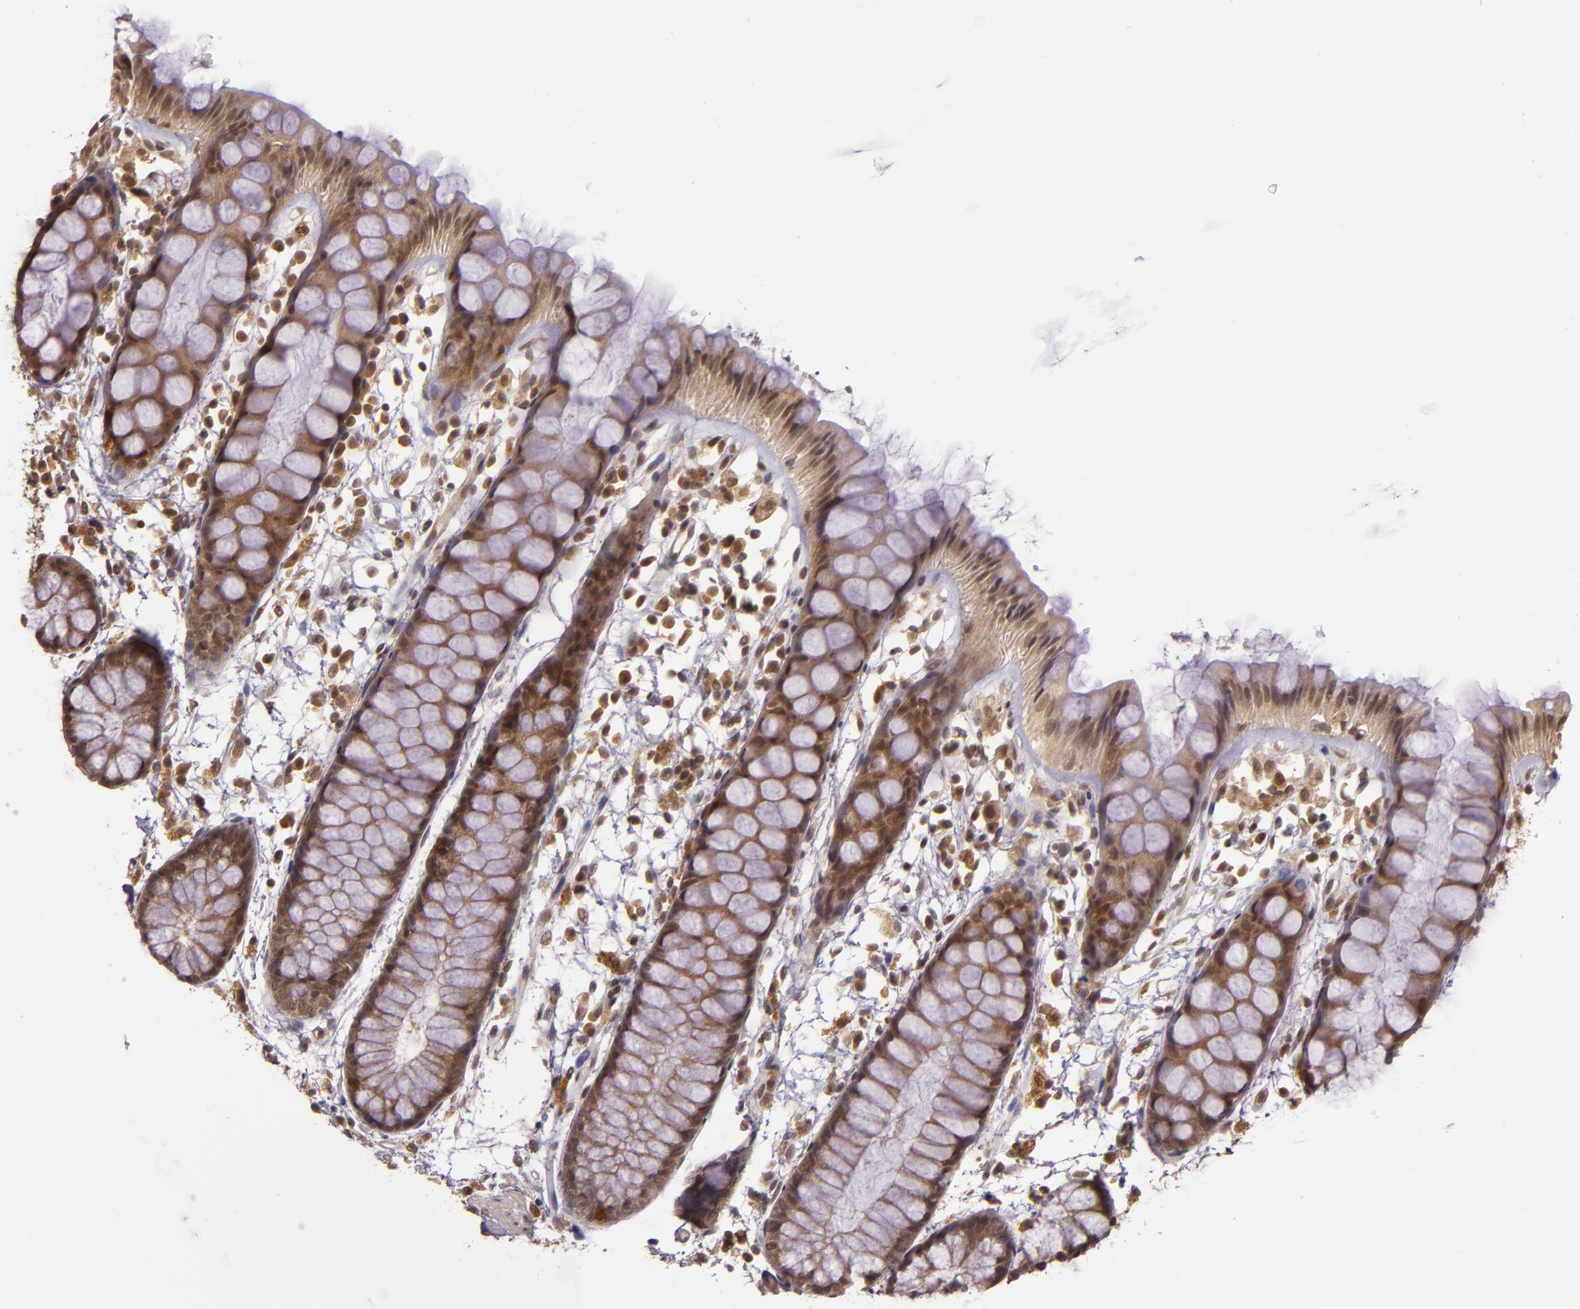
{"staining": {"intensity": "moderate", "quantity": ">75%", "location": "cytoplasmic/membranous"}, "tissue": "rectum", "cell_type": "Glandular cells", "image_type": "normal", "snomed": [{"axis": "morphology", "description": "Normal tissue, NOS"}, {"axis": "topography", "description": "Rectum"}], "caption": "Rectum stained with DAB (3,3'-diaminobenzidine) IHC exhibits medium levels of moderate cytoplasmic/membranous staining in about >75% of glandular cells.", "gene": "TXNRD2", "patient": {"sex": "female", "age": 66}}